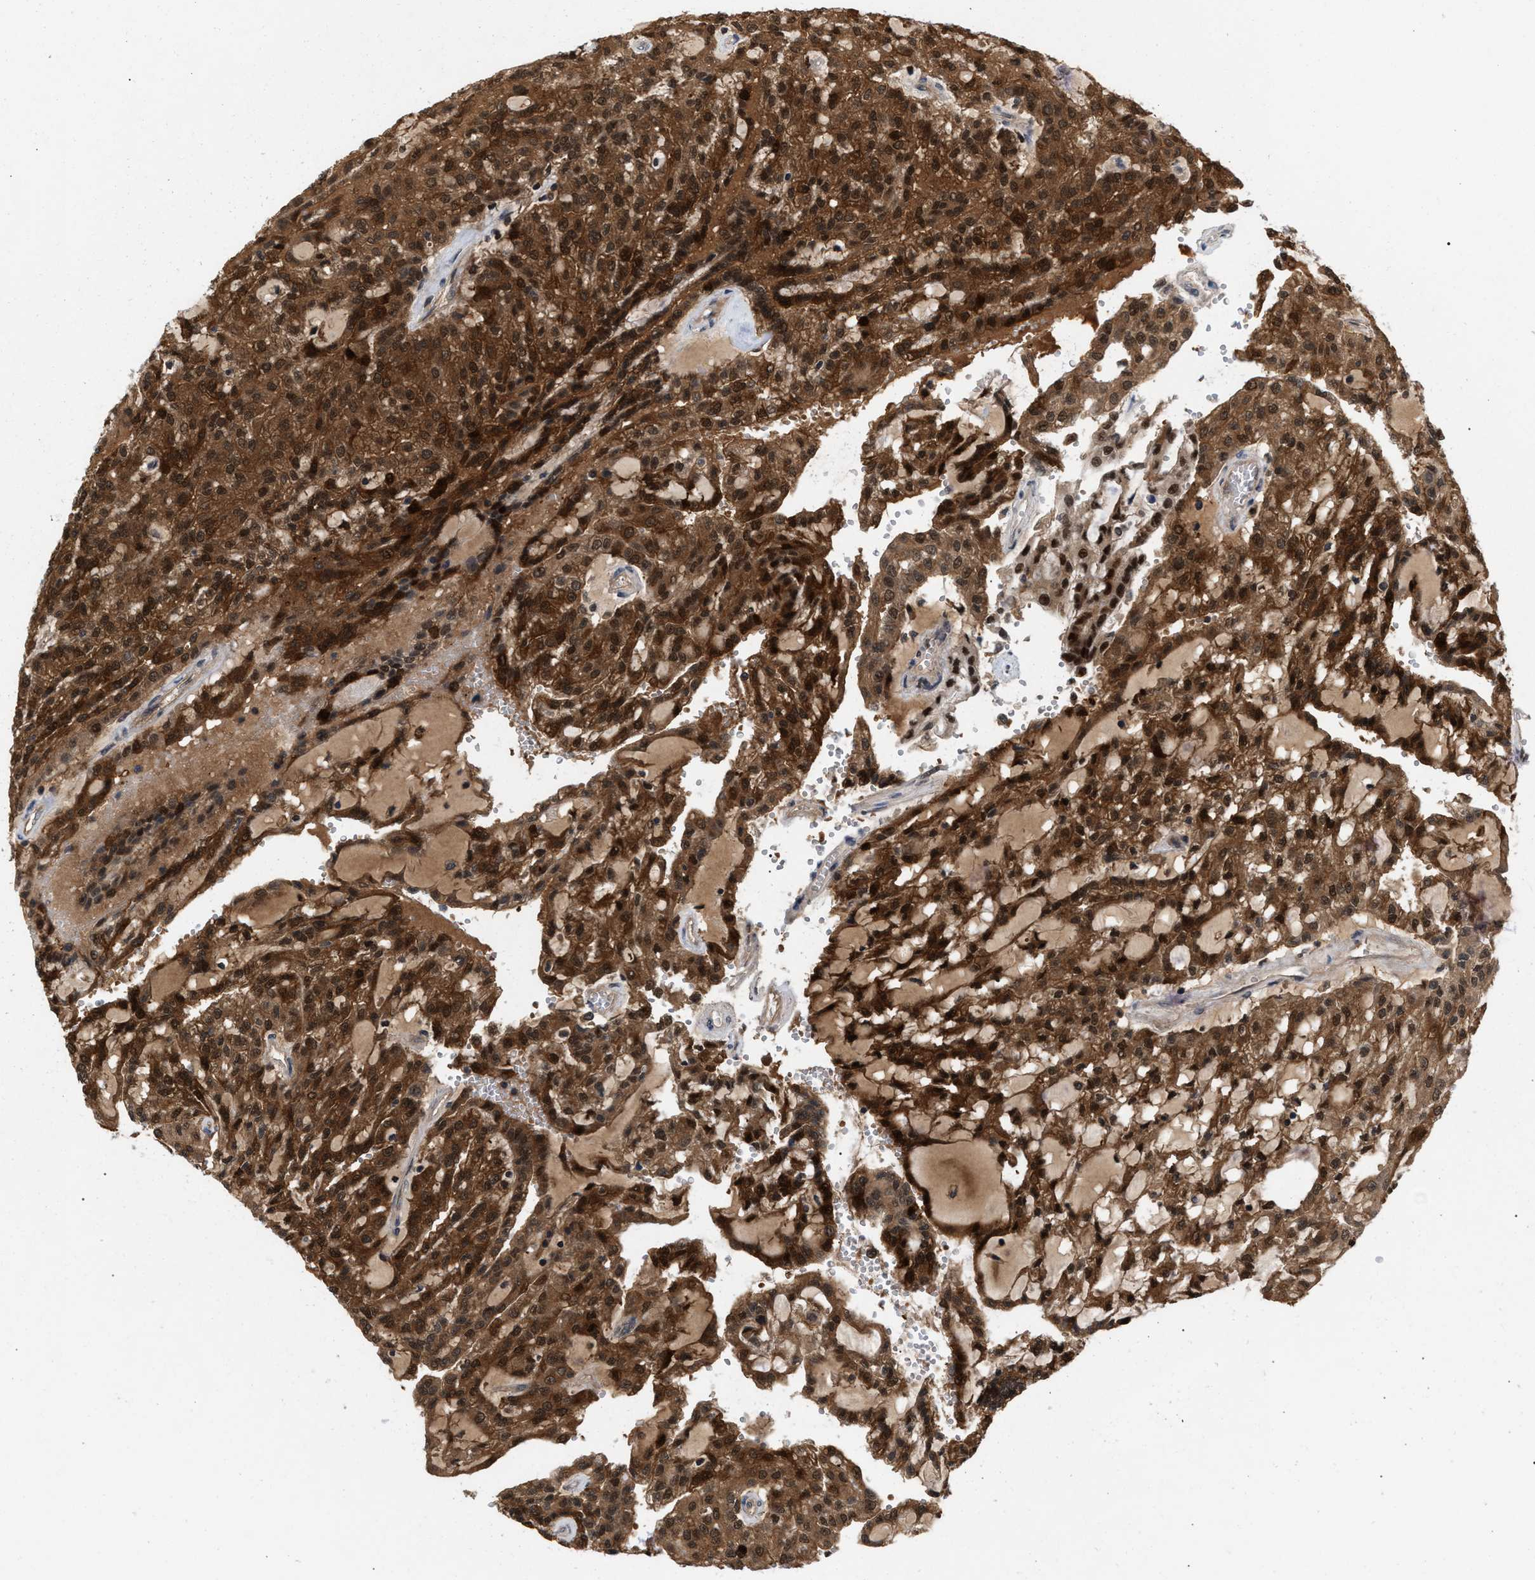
{"staining": {"intensity": "strong", "quantity": ">75%", "location": "cytoplasmic/membranous,nuclear"}, "tissue": "renal cancer", "cell_type": "Tumor cells", "image_type": "cancer", "snomed": [{"axis": "morphology", "description": "Adenocarcinoma, NOS"}, {"axis": "topography", "description": "Kidney"}], "caption": "This photomicrograph exhibits immunohistochemistry (IHC) staining of human renal cancer (adenocarcinoma), with high strong cytoplasmic/membranous and nuclear expression in about >75% of tumor cells.", "gene": "GLOD4", "patient": {"sex": "male", "age": 63}}